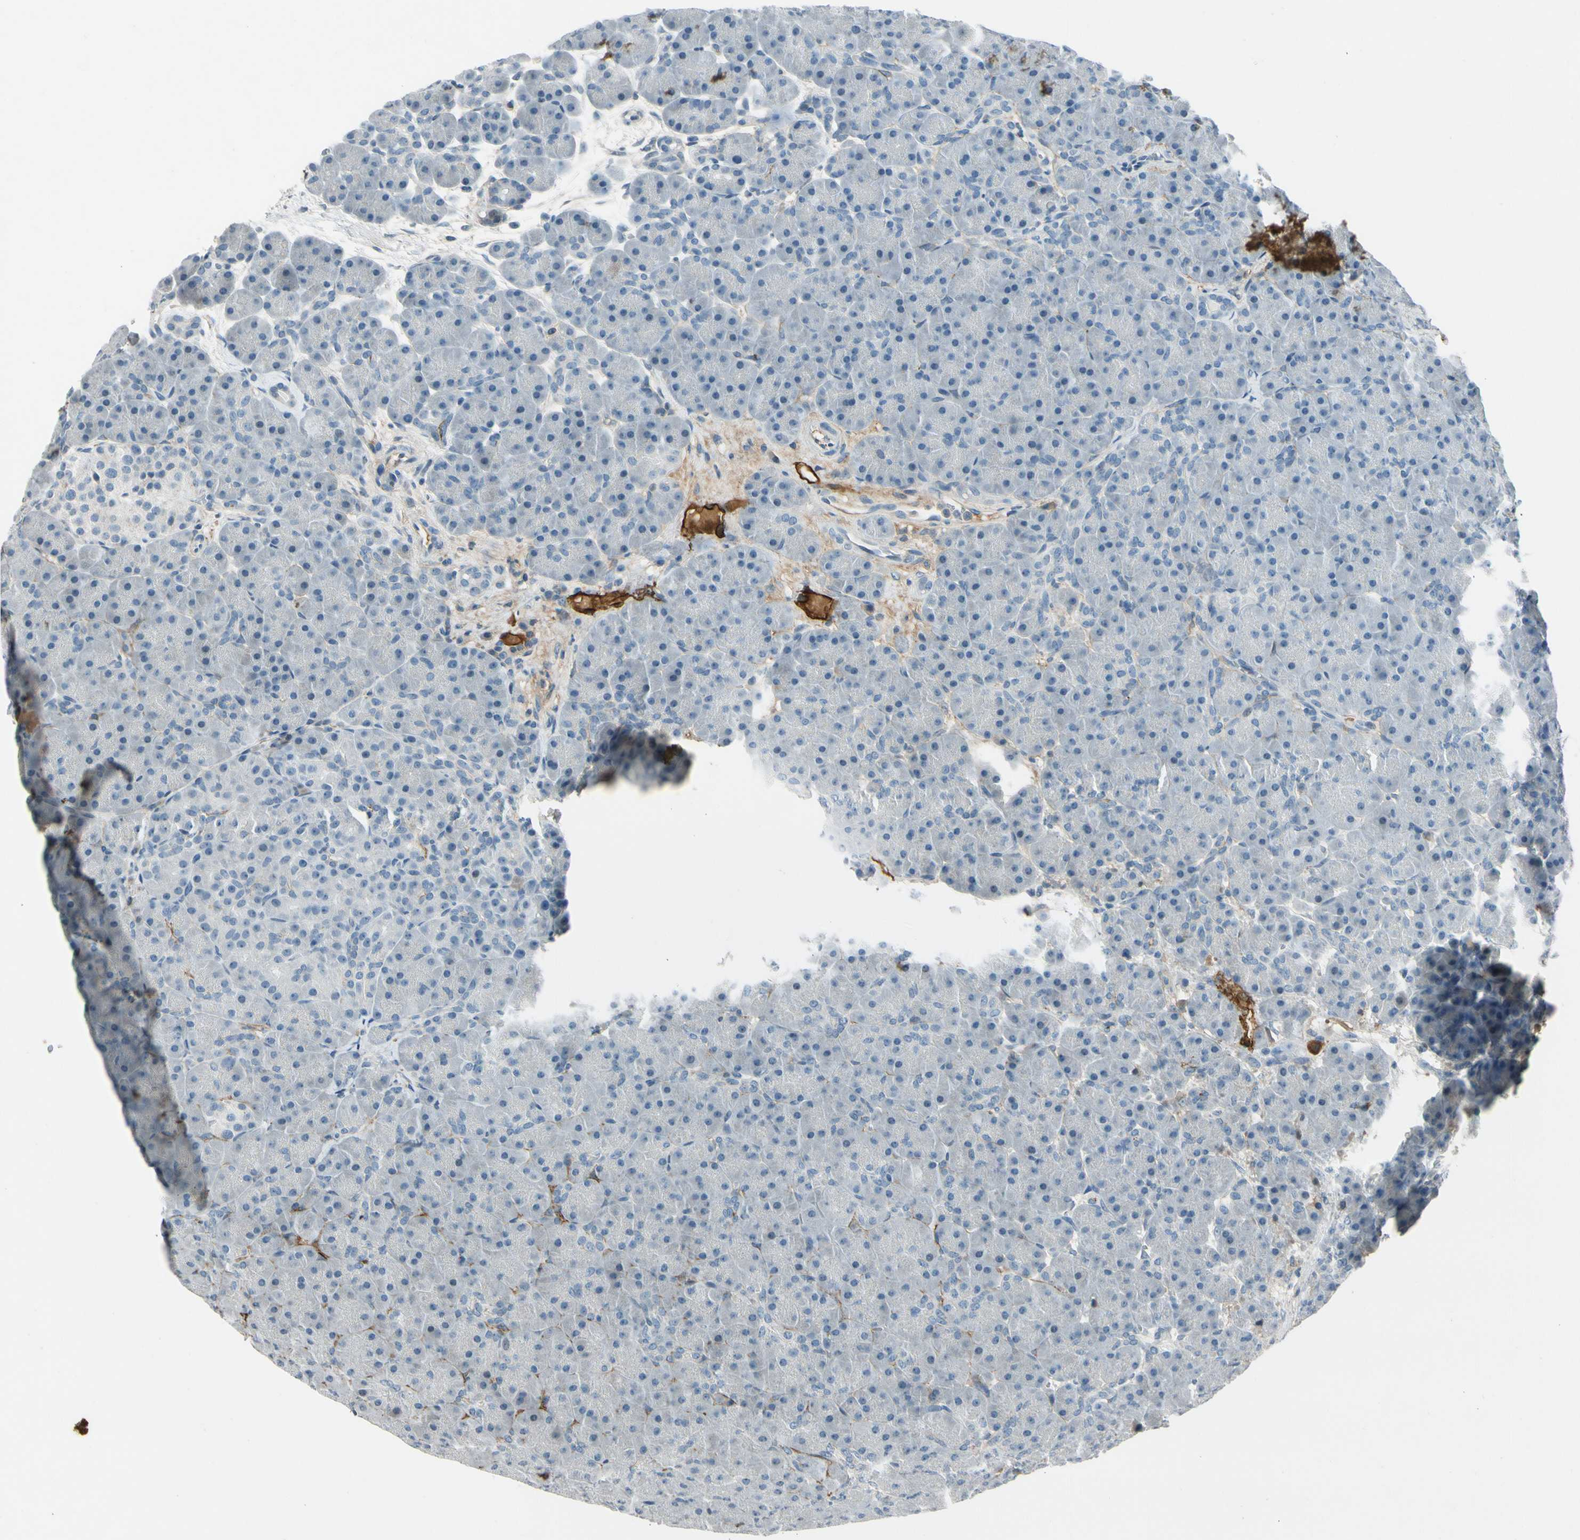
{"staining": {"intensity": "negative", "quantity": "none", "location": "none"}, "tissue": "pancreas", "cell_type": "Exocrine glandular cells", "image_type": "normal", "snomed": [{"axis": "morphology", "description": "Normal tissue, NOS"}, {"axis": "topography", "description": "Pancreas"}], "caption": "An immunohistochemistry photomicrograph of unremarkable pancreas is shown. There is no staining in exocrine glandular cells of pancreas. (IHC, brightfield microscopy, high magnification).", "gene": "PDPN", "patient": {"sex": "male", "age": 66}}